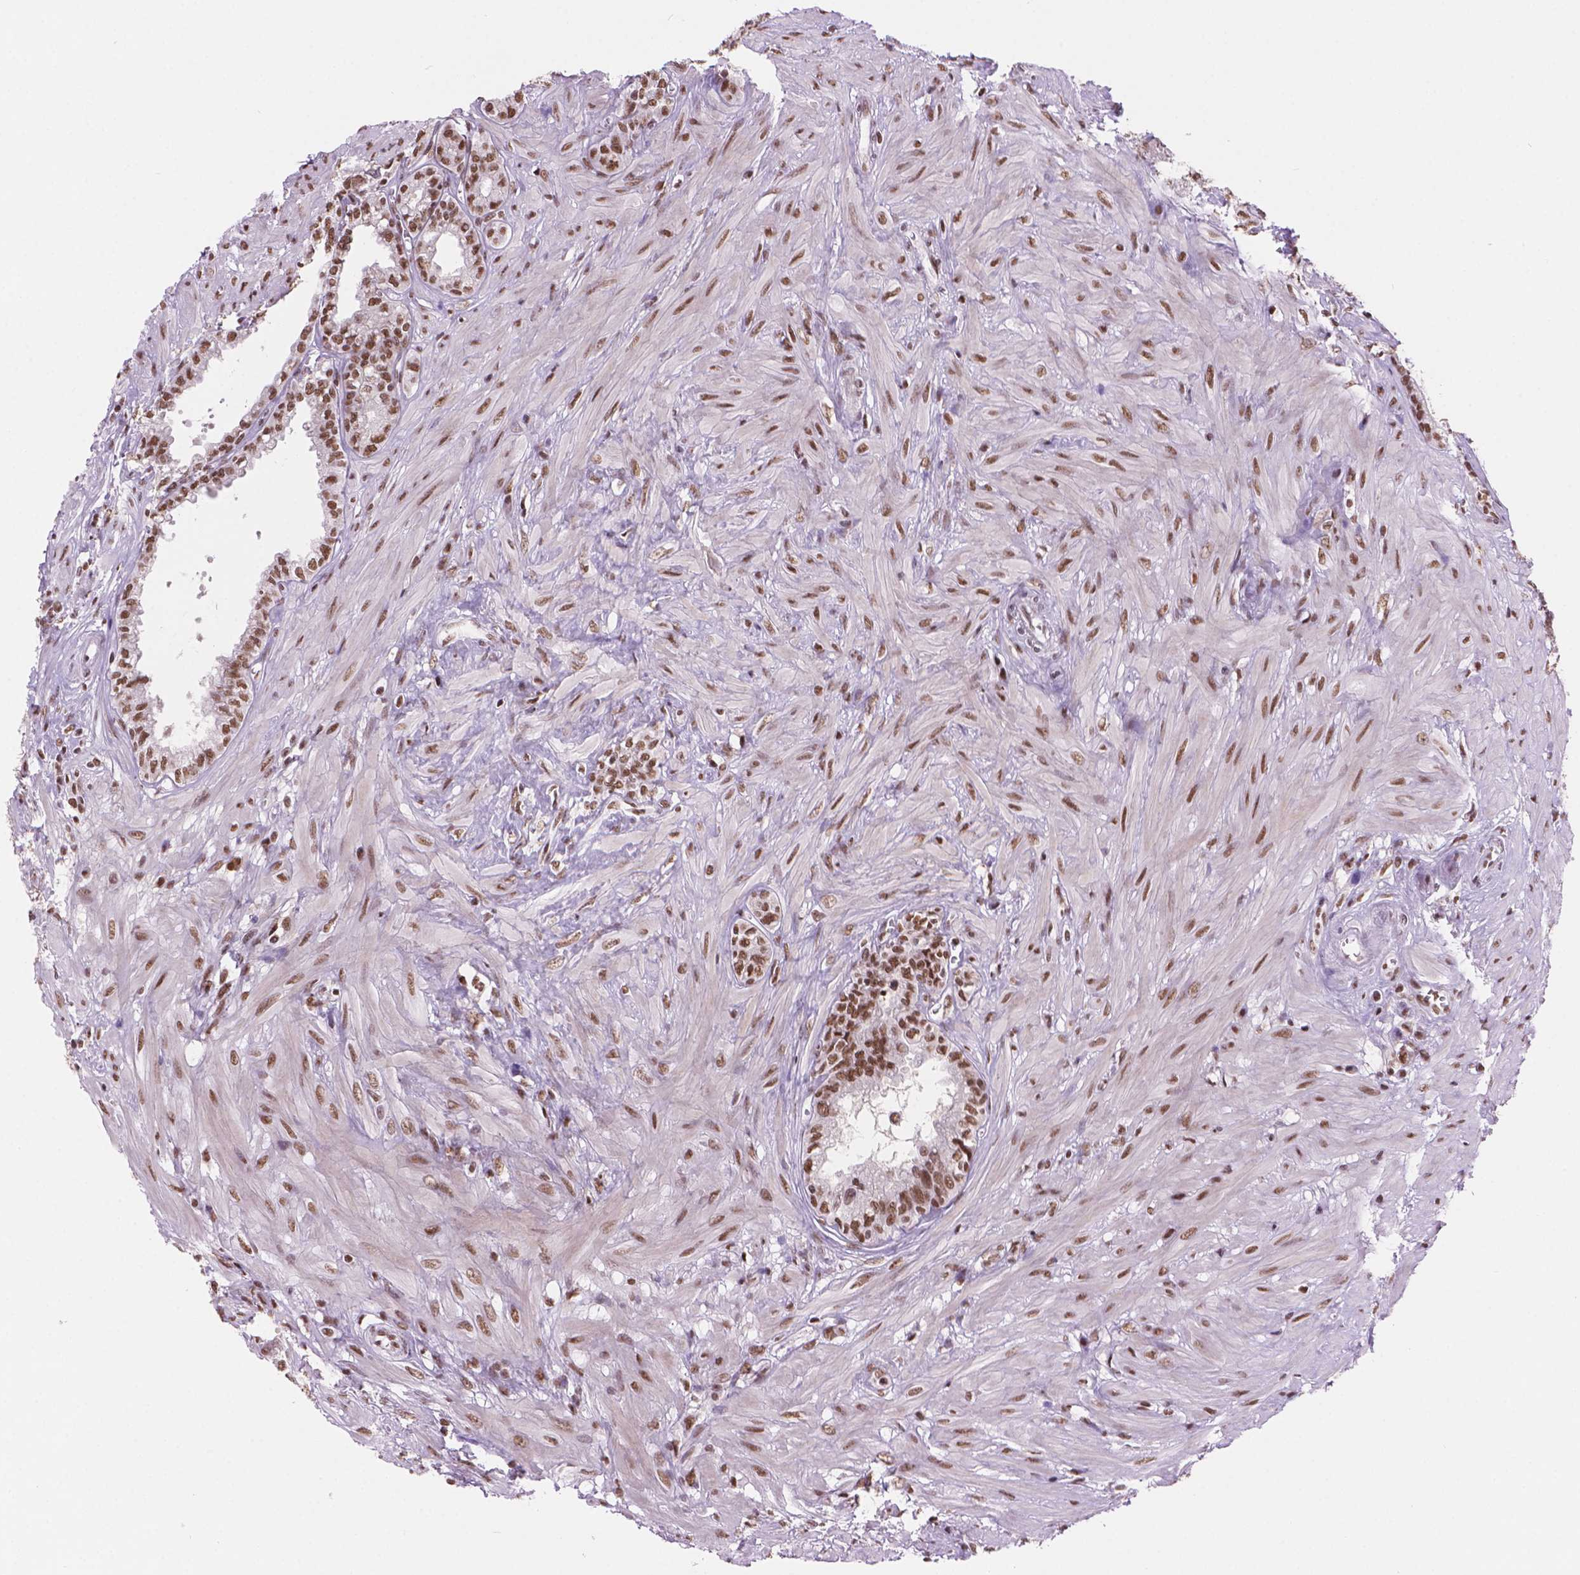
{"staining": {"intensity": "strong", "quantity": ">75%", "location": "nuclear"}, "tissue": "seminal vesicle", "cell_type": "Glandular cells", "image_type": "normal", "snomed": [{"axis": "morphology", "description": "Normal tissue, NOS"}, {"axis": "morphology", "description": "Urothelial carcinoma, NOS"}, {"axis": "topography", "description": "Urinary bladder"}, {"axis": "topography", "description": "Seminal veicle"}], "caption": "Immunohistochemical staining of normal seminal vesicle demonstrates >75% levels of strong nuclear protein positivity in approximately >75% of glandular cells. (DAB IHC with brightfield microscopy, high magnification).", "gene": "RPA4", "patient": {"sex": "male", "age": 76}}